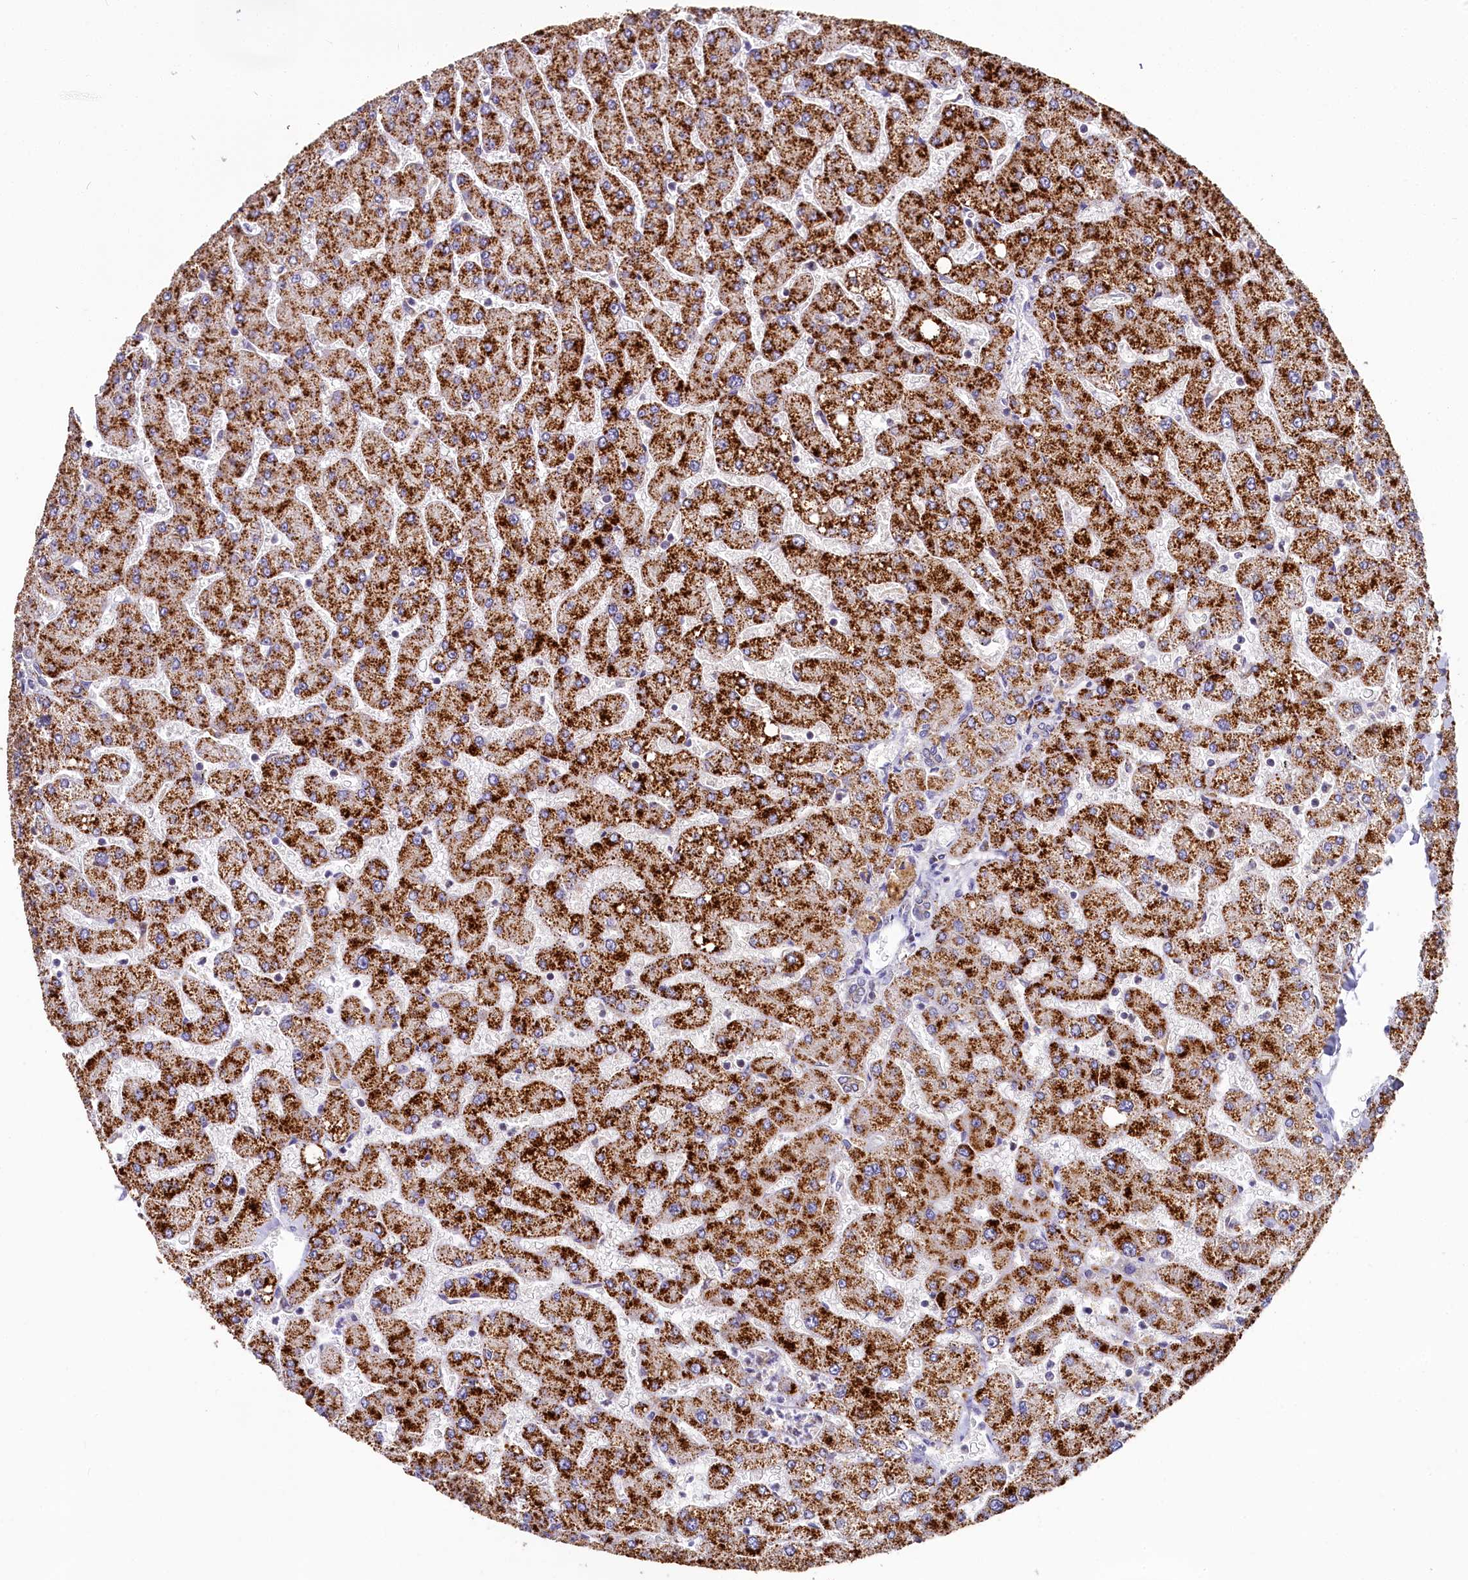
{"staining": {"intensity": "negative", "quantity": "none", "location": "none"}, "tissue": "liver", "cell_type": "Cholangiocytes", "image_type": "normal", "snomed": [{"axis": "morphology", "description": "Normal tissue, NOS"}, {"axis": "topography", "description": "Liver"}], "caption": "An IHC image of normal liver is shown. There is no staining in cholangiocytes of liver.", "gene": "SPINK9", "patient": {"sex": "male", "age": 55}}